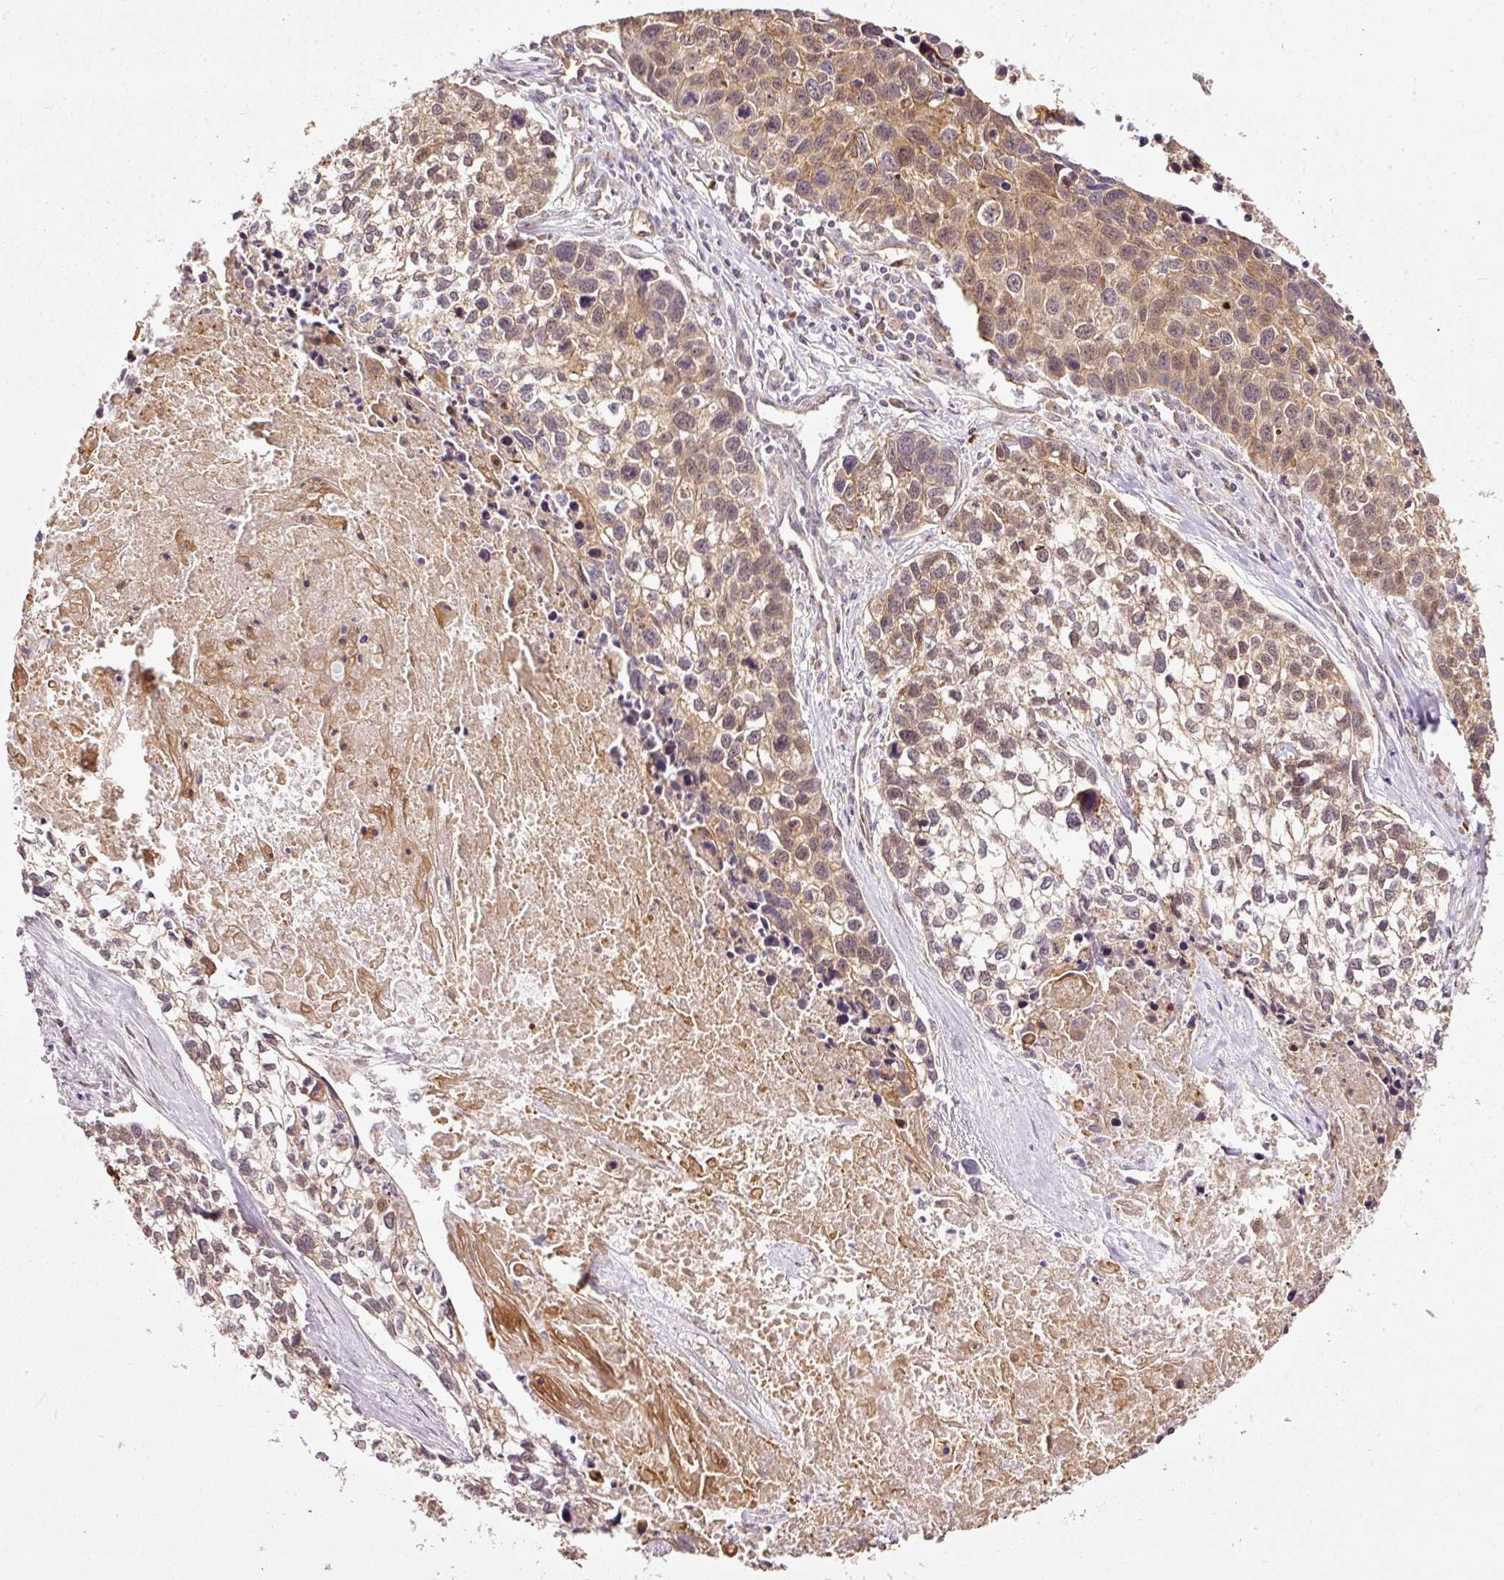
{"staining": {"intensity": "moderate", "quantity": ">75%", "location": "cytoplasmic/membranous"}, "tissue": "lung cancer", "cell_type": "Tumor cells", "image_type": "cancer", "snomed": [{"axis": "morphology", "description": "Squamous cell carcinoma, NOS"}, {"axis": "topography", "description": "Lung"}], "caption": "Human lung squamous cell carcinoma stained with a protein marker displays moderate staining in tumor cells.", "gene": "MIF4GD", "patient": {"sex": "male", "age": 74}}